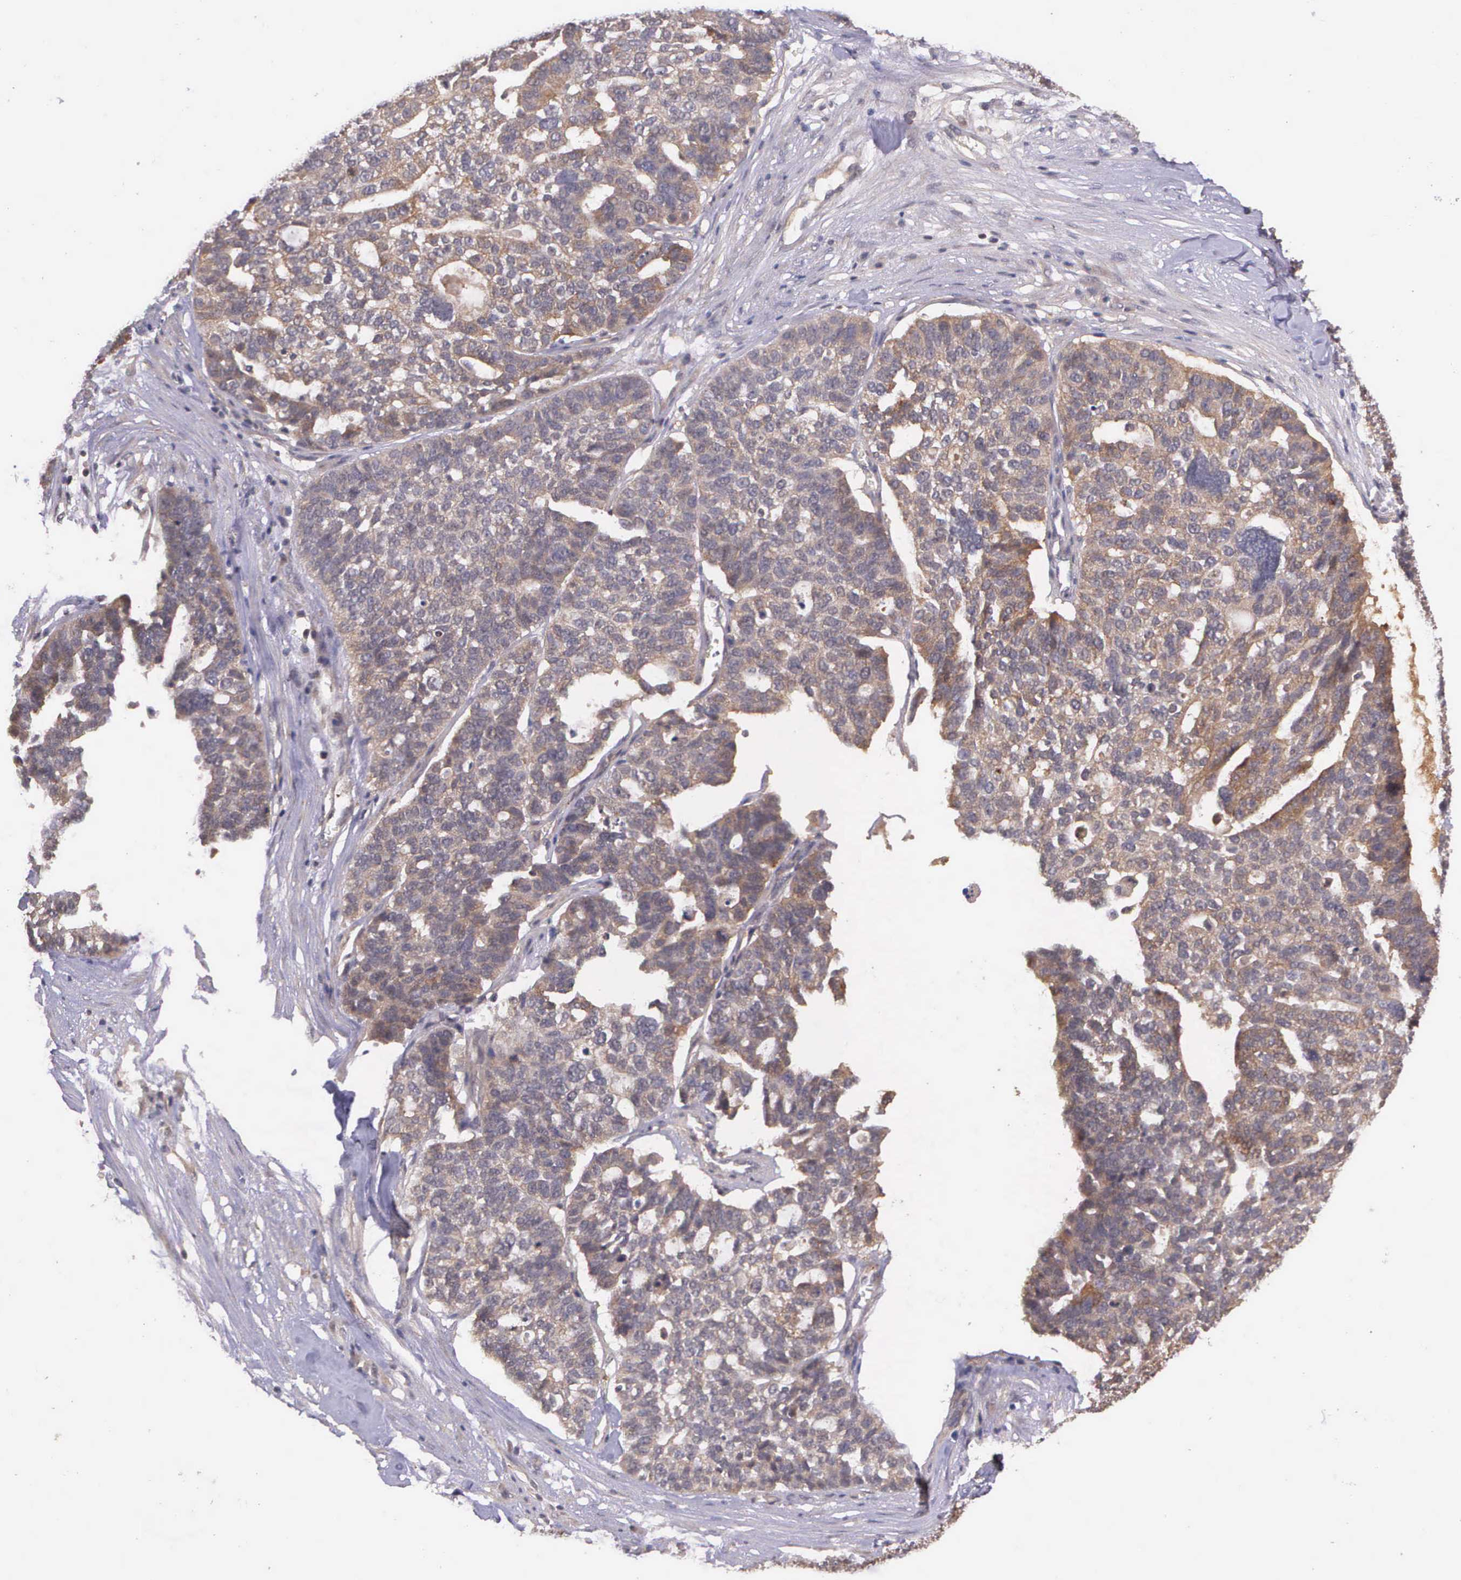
{"staining": {"intensity": "moderate", "quantity": ">75%", "location": "cytoplasmic/membranous"}, "tissue": "ovarian cancer", "cell_type": "Tumor cells", "image_type": "cancer", "snomed": [{"axis": "morphology", "description": "Cystadenocarcinoma, serous, NOS"}, {"axis": "topography", "description": "Ovary"}], "caption": "Immunohistochemical staining of human serous cystadenocarcinoma (ovarian) demonstrates medium levels of moderate cytoplasmic/membranous staining in approximately >75% of tumor cells. Using DAB (3,3'-diaminobenzidine) (brown) and hematoxylin (blue) stains, captured at high magnification using brightfield microscopy.", "gene": "PRICKLE3", "patient": {"sex": "female", "age": 59}}